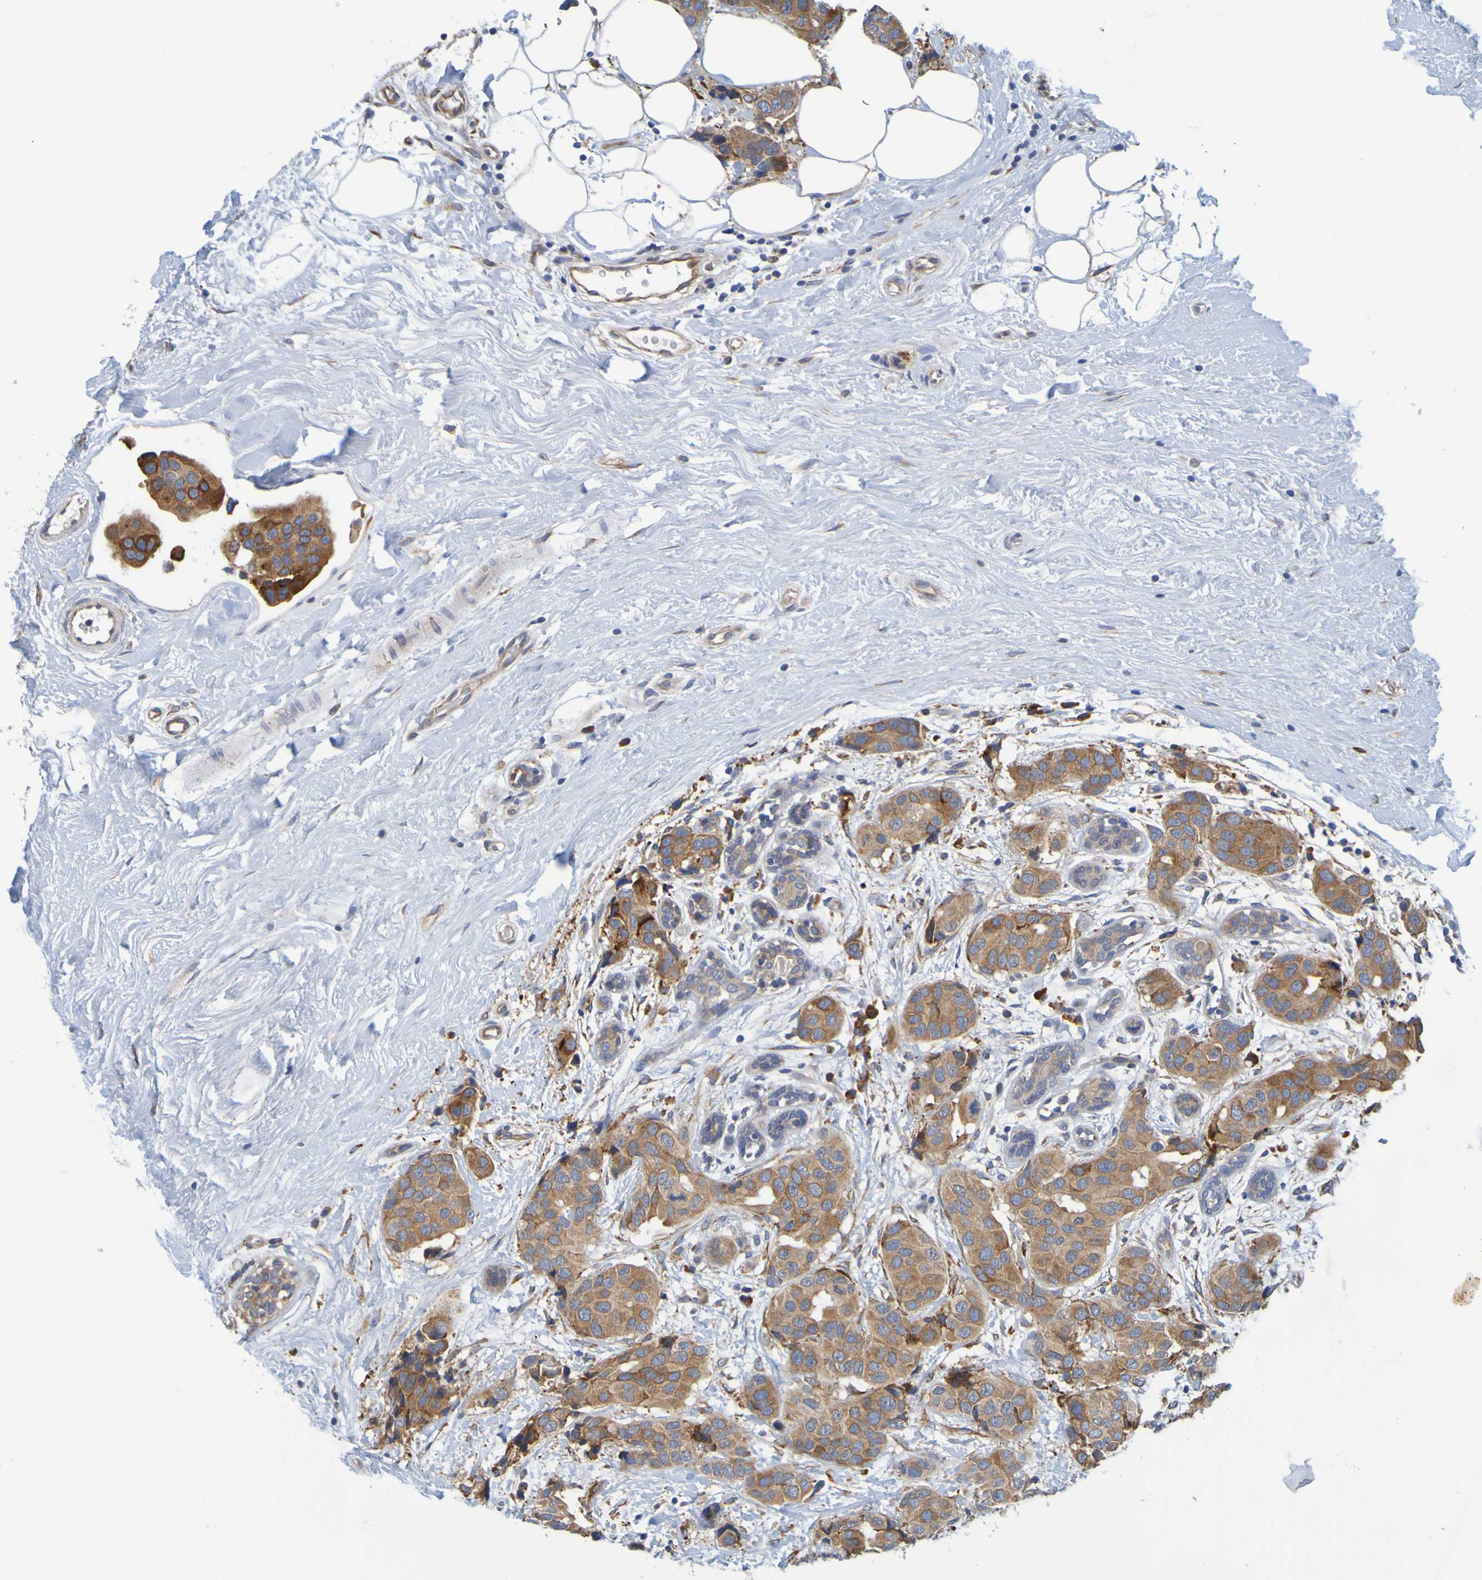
{"staining": {"intensity": "moderate", "quantity": ">75%", "location": "cytoplasmic/membranous"}, "tissue": "breast cancer", "cell_type": "Tumor cells", "image_type": "cancer", "snomed": [{"axis": "morphology", "description": "Normal tissue, NOS"}, {"axis": "morphology", "description": "Duct carcinoma"}, {"axis": "topography", "description": "Breast"}], "caption": "Tumor cells show moderate cytoplasmic/membranous staining in approximately >75% of cells in breast cancer.", "gene": "SIL1", "patient": {"sex": "female", "age": 39}}